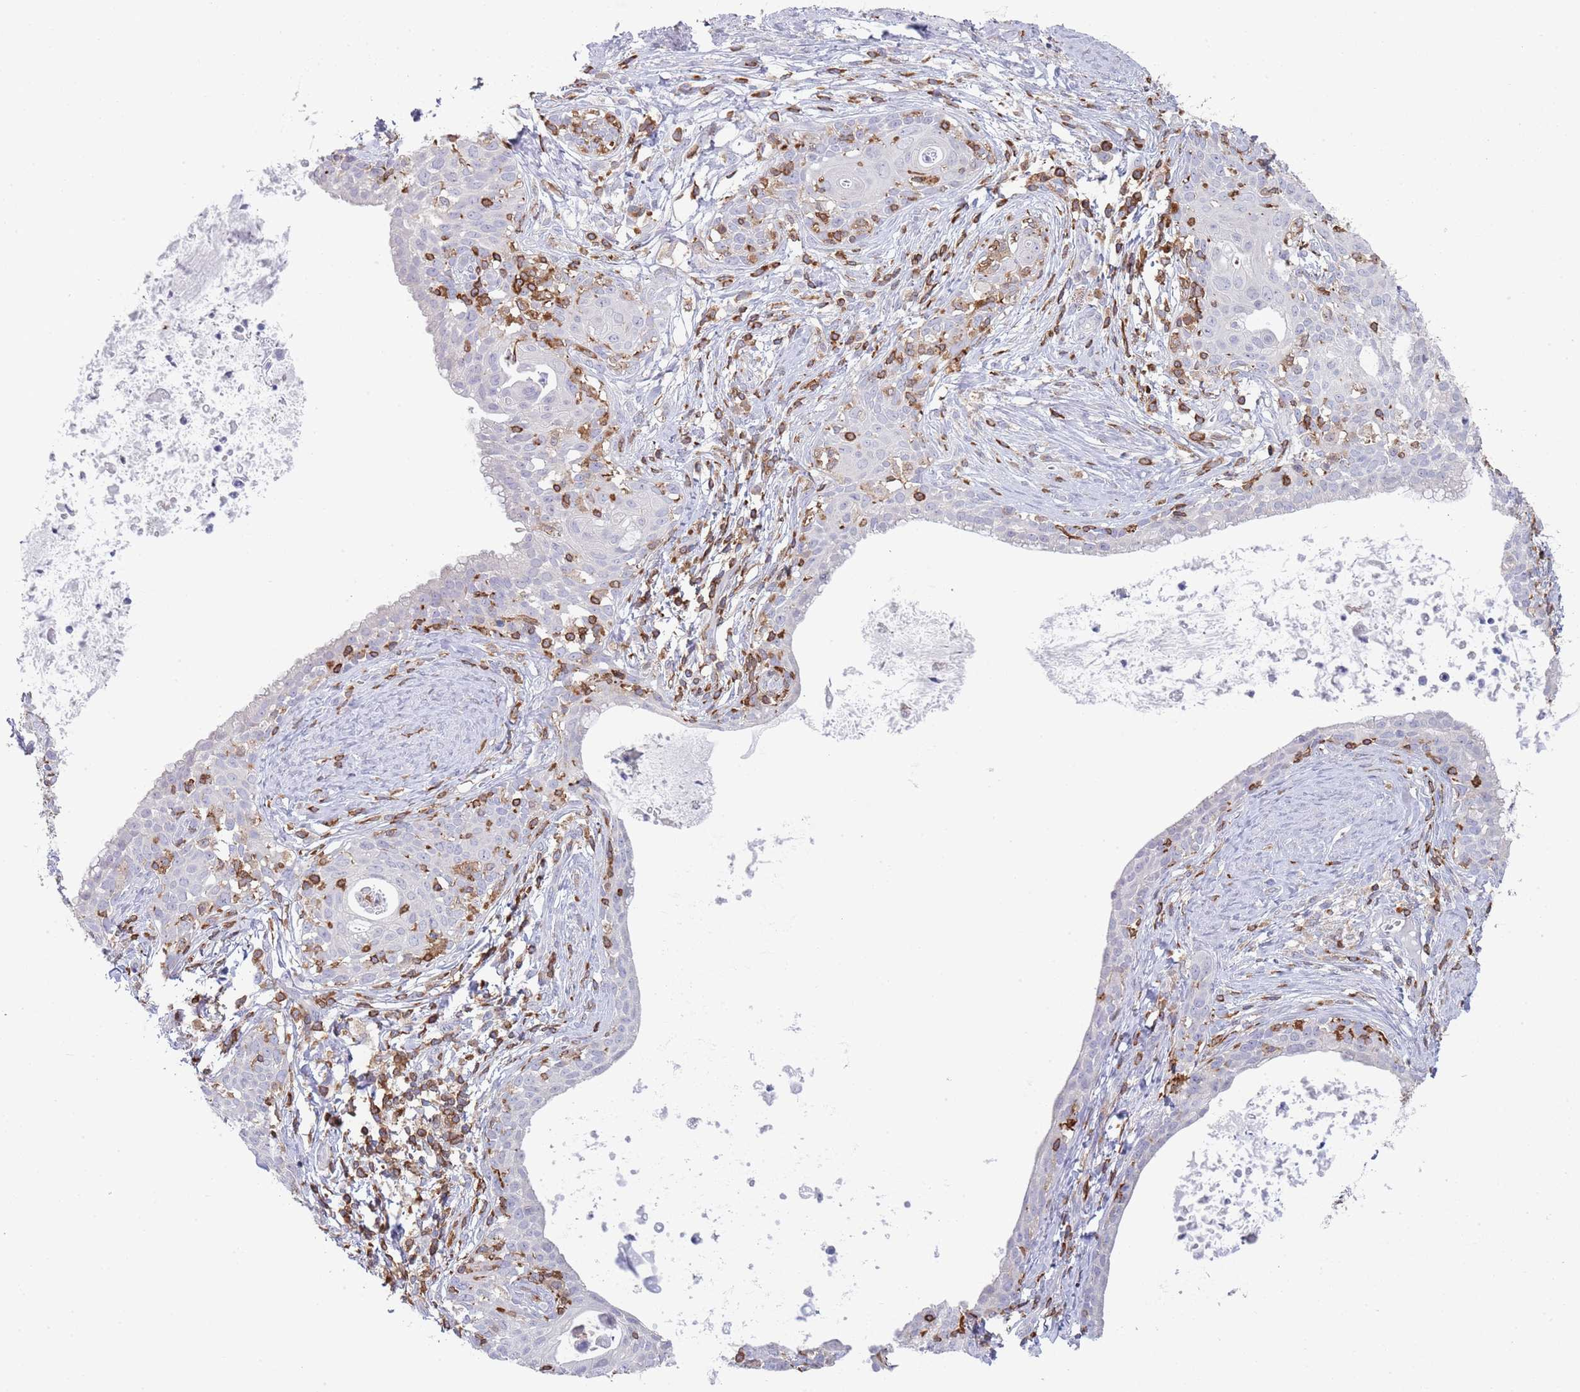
{"staining": {"intensity": "negative", "quantity": "none", "location": "none"}, "tissue": "cervical cancer", "cell_type": "Tumor cells", "image_type": "cancer", "snomed": [{"axis": "morphology", "description": "Squamous cell carcinoma, NOS"}, {"axis": "topography", "description": "Cervix"}], "caption": "This image is of cervical cancer stained with IHC to label a protein in brown with the nuclei are counter-stained blue. There is no expression in tumor cells.", "gene": "LPXN", "patient": {"sex": "female", "age": 52}}